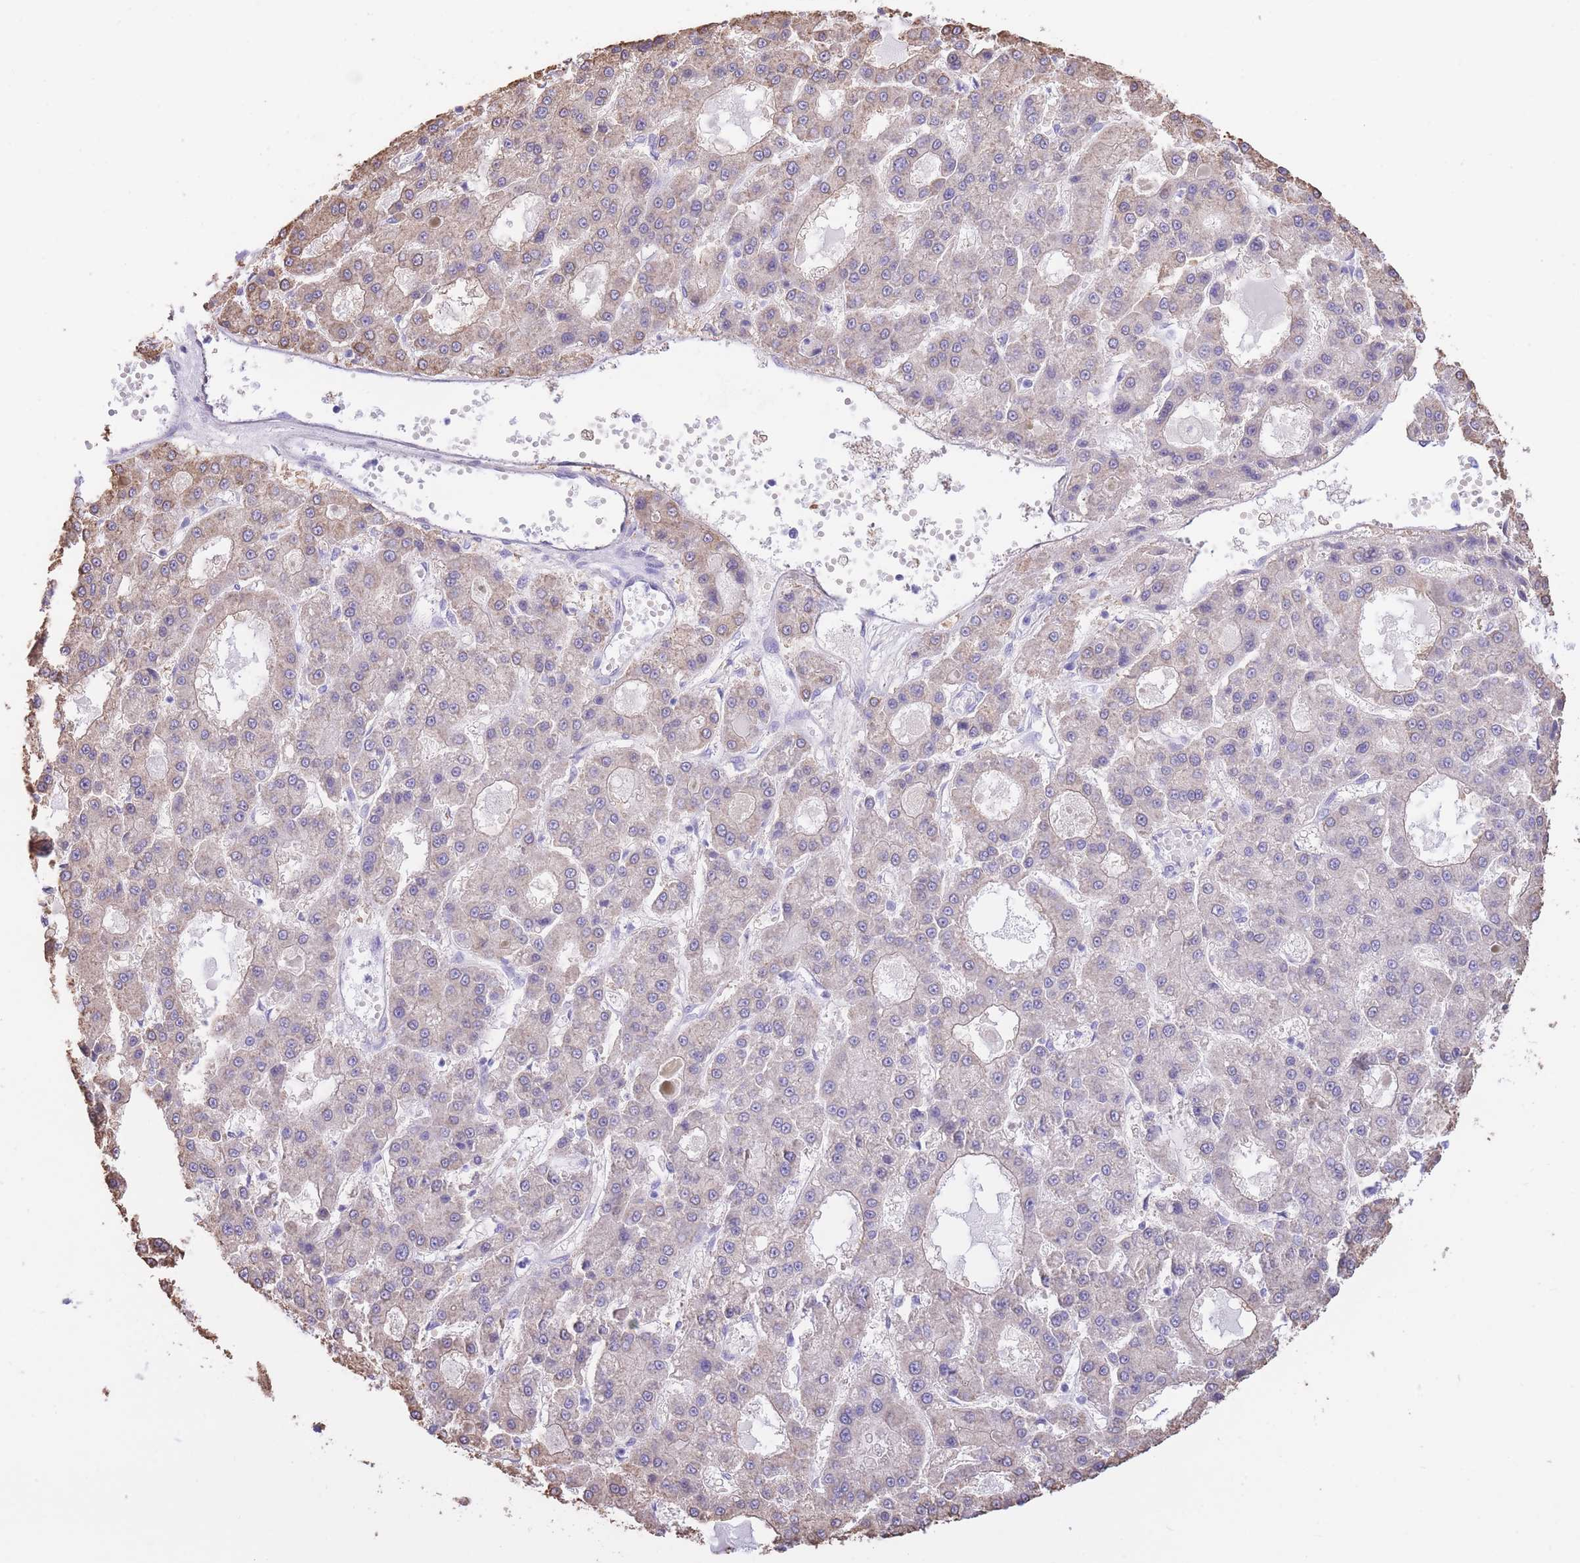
{"staining": {"intensity": "weak", "quantity": "<25%", "location": "cytoplasmic/membranous"}, "tissue": "liver cancer", "cell_type": "Tumor cells", "image_type": "cancer", "snomed": [{"axis": "morphology", "description": "Carcinoma, Hepatocellular, NOS"}, {"axis": "topography", "description": "Liver"}], "caption": "There is no significant staining in tumor cells of hepatocellular carcinoma (liver). (Brightfield microscopy of DAB IHC at high magnification).", "gene": "PSG8", "patient": {"sex": "male", "age": 70}}